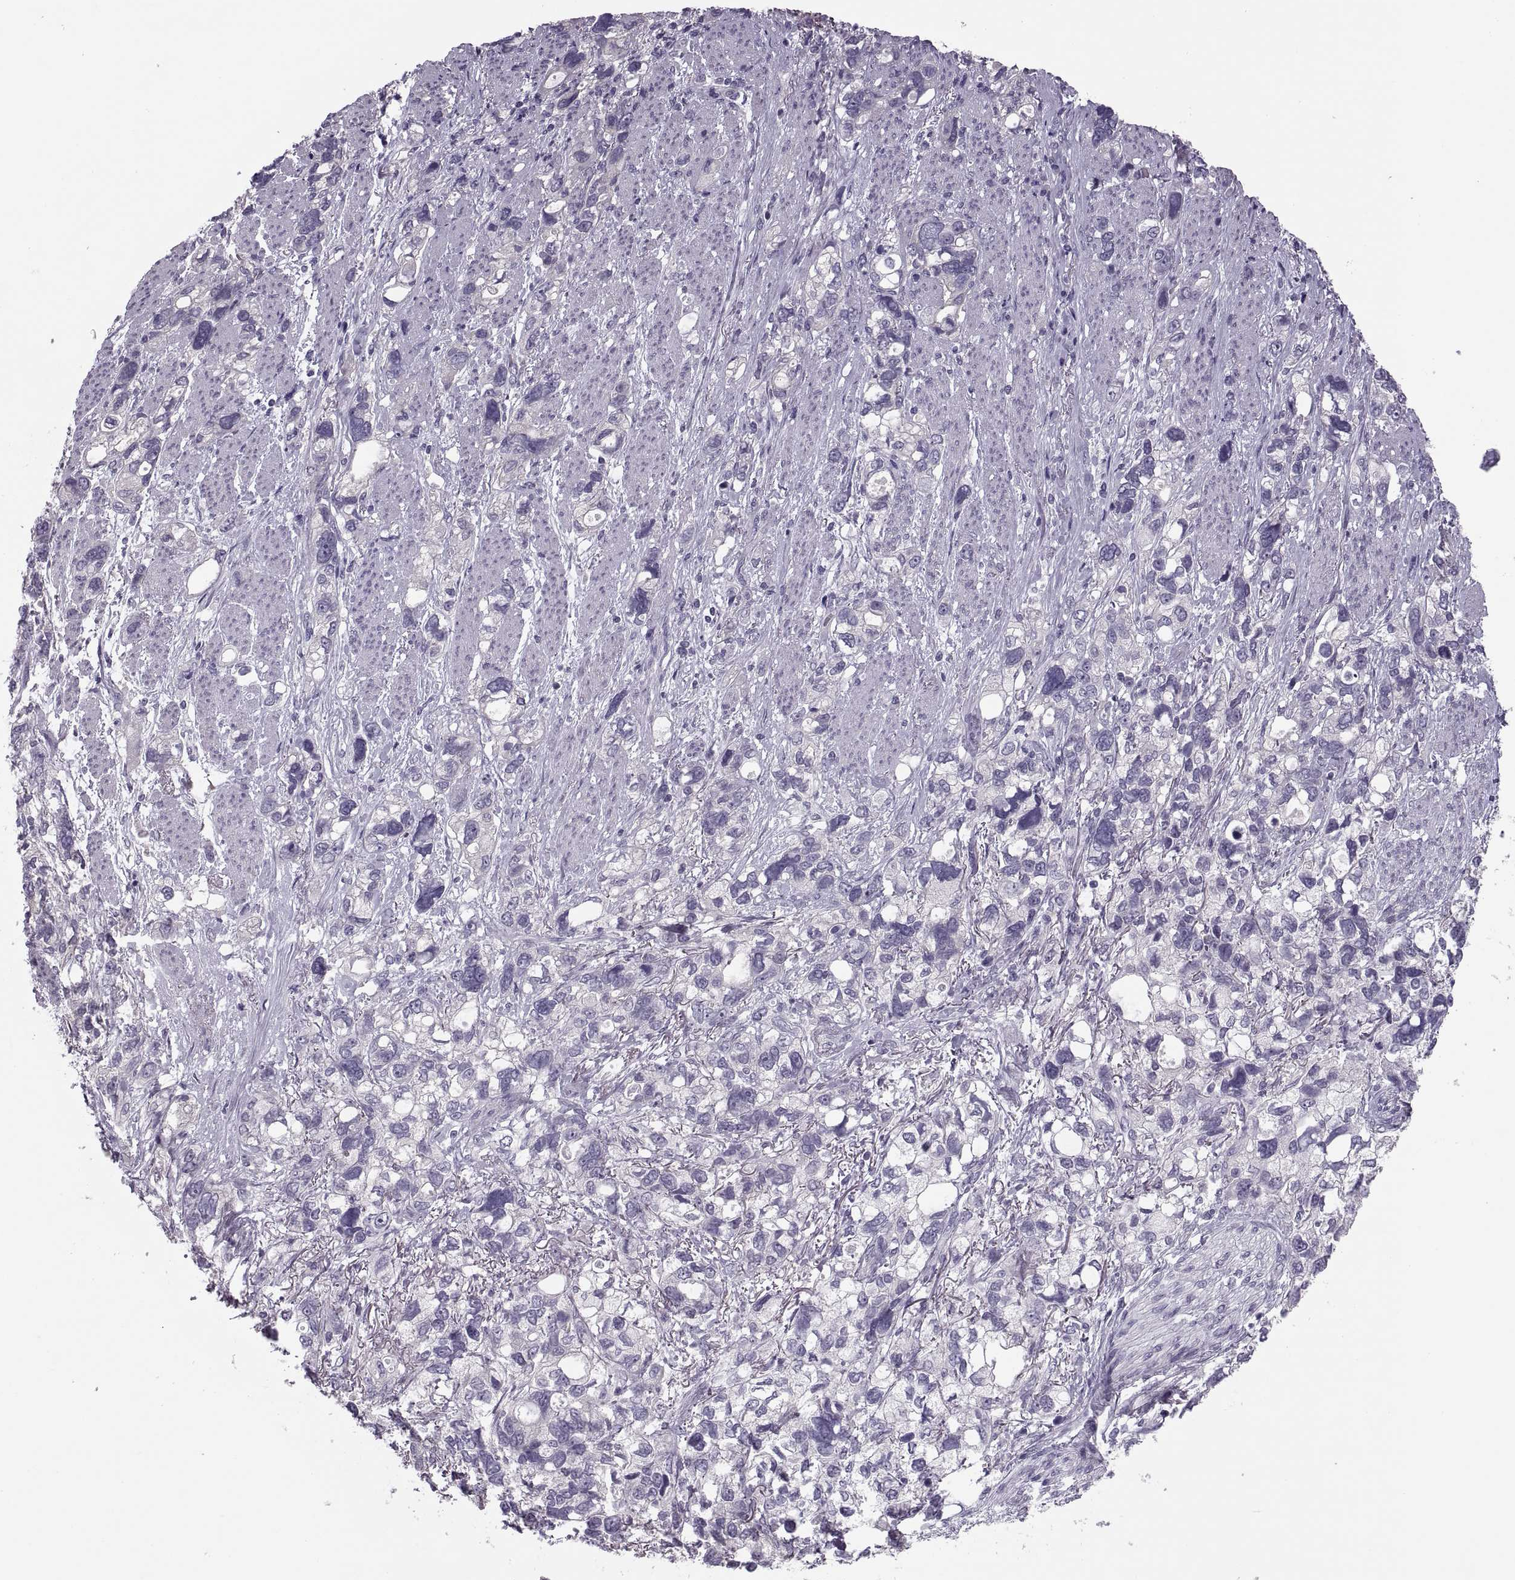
{"staining": {"intensity": "negative", "quantity": "none", "location": "none"}, "tissue": "stomach cancer", "cell_type": "Tumor cells", "image_type": "cancer", "snomed": [{"axis": "morphology", "description": "Adenocarcinoma, NOS"}, {"axis": "topography", "description": "Stomach, upper"}], "caption": "An immunohistochemistry histopathology image of adenocarcinoma (stomach) is shown. There is no staining in tumor cells of adenocarcinoma (stomach). (DAB (3,3'-diaminobenzidine) IHC with hematoxylin counter stain).", "gene": "PRSS54", "patient": {"sex": "female", "age": 81}}